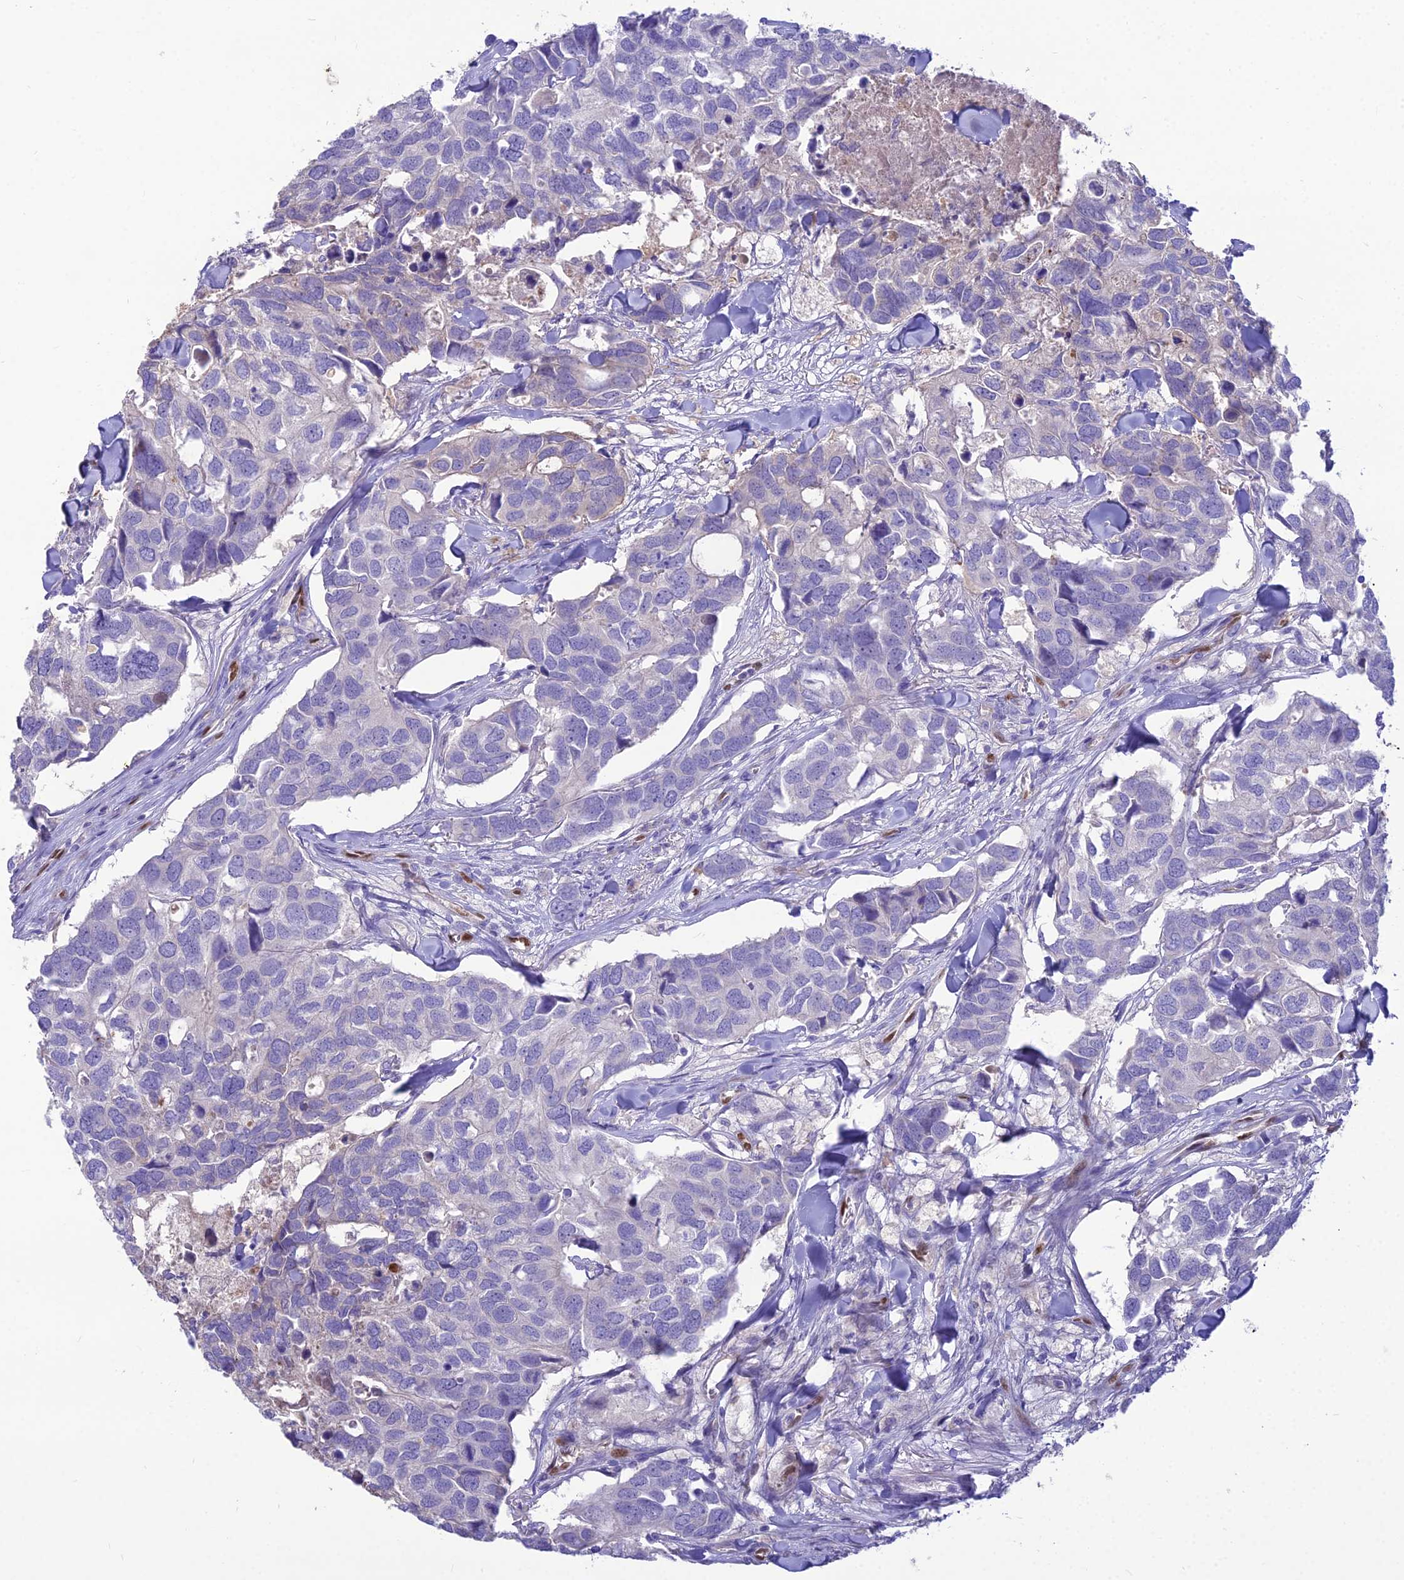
{"staining": {"intensity": "negative", "quantity": "none", "location": "none"}, "tissue": "breast cancer", "cell_type": "Tumor cells", "image_type": "cancer", "snomed": [{"axis": "morphology", "description": "Duct carcinoma"}, {"axis": "topography", "description": "Breast"}], "caption": "Immunohistochemistry of breast invasive ductal carcinoma demonstrates no positivity in tumor cells. (Brightfield microscopy of DAB (3,3'-diaminobenzidine) IHC at high magnification).", "gene": "NOVA2", "patient": {"sex": "female", "age": 83}}